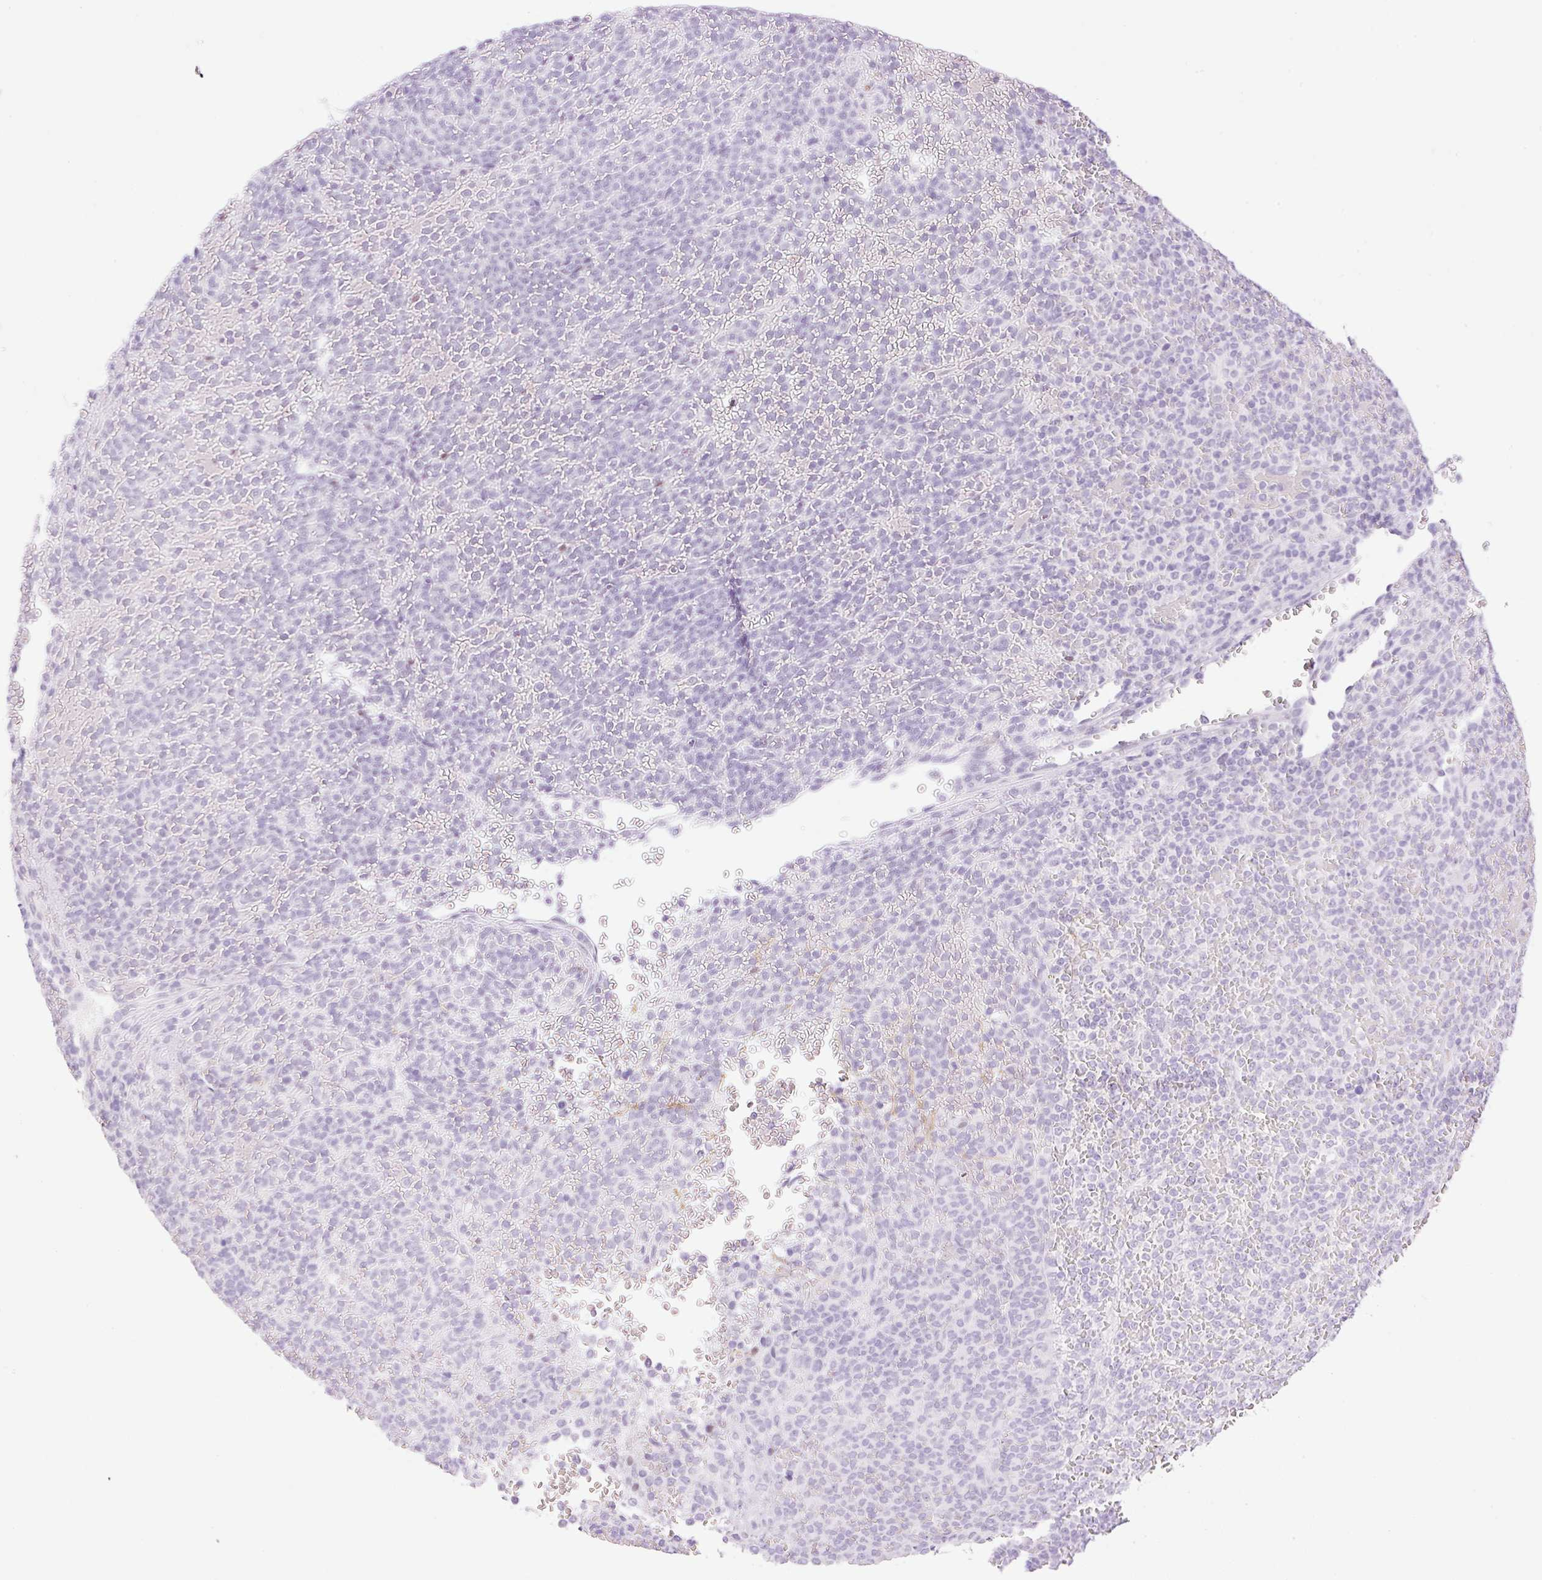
{"staining": {"intensity": "negative", "quantity": "none", "location": "none"}, "tissue": "lymphoma", "cell_type": "Tumor cells", "image_type": "cancer", "snomed": [{"axis": "morphology", "description": "Malignant lymphoma, non-Hodgkin's type, Low grade"}, {"axis": "topography", "description": "Spleen"}], "caption": "DAB (3,3'-diaminobenzidine) immunohistochemical staining of lymphoma shows no significant positivity in tumor cells.", "gene": "SP140L", "patient": {"sex": "male", "age": 60}}